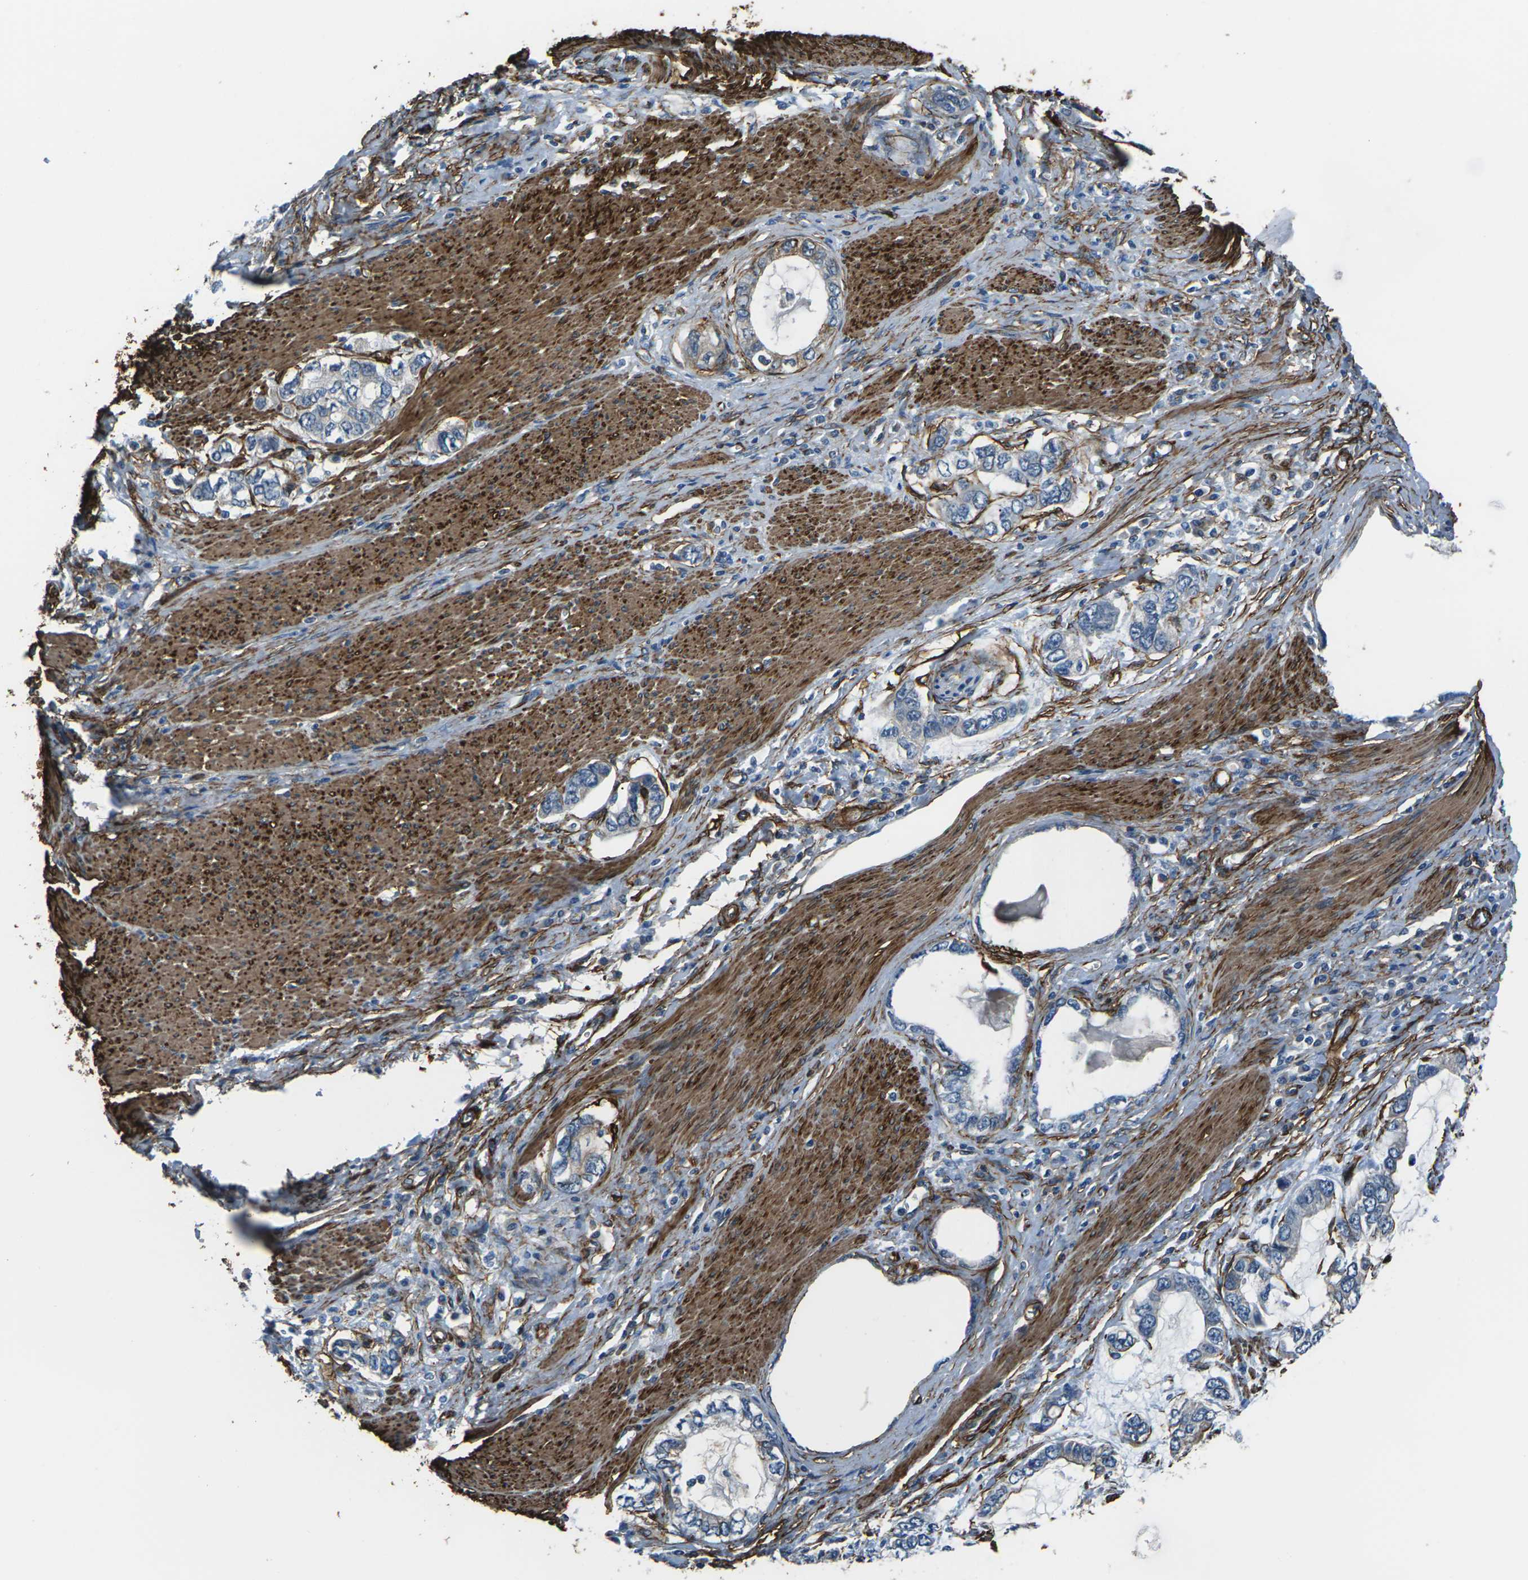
{"staining": {"intensity": "negative", "quantity": "none", "location": "none"}, "tissue": "stomach cancer", "cell_type": "Tumor cells", "image_type": "cancer", "snomed": [{"axis": "morphology", "description": "Adenocarcinoma, NOS"}, {"axis": "topography", "description": "Stomach, lower"}], "caption": "A photomicrograph of human stomach adenocarcinoma is negative for staining in tumor cells.", "gene": "GRAMD1C", "patient": {"sex": "female", "age": 93}}